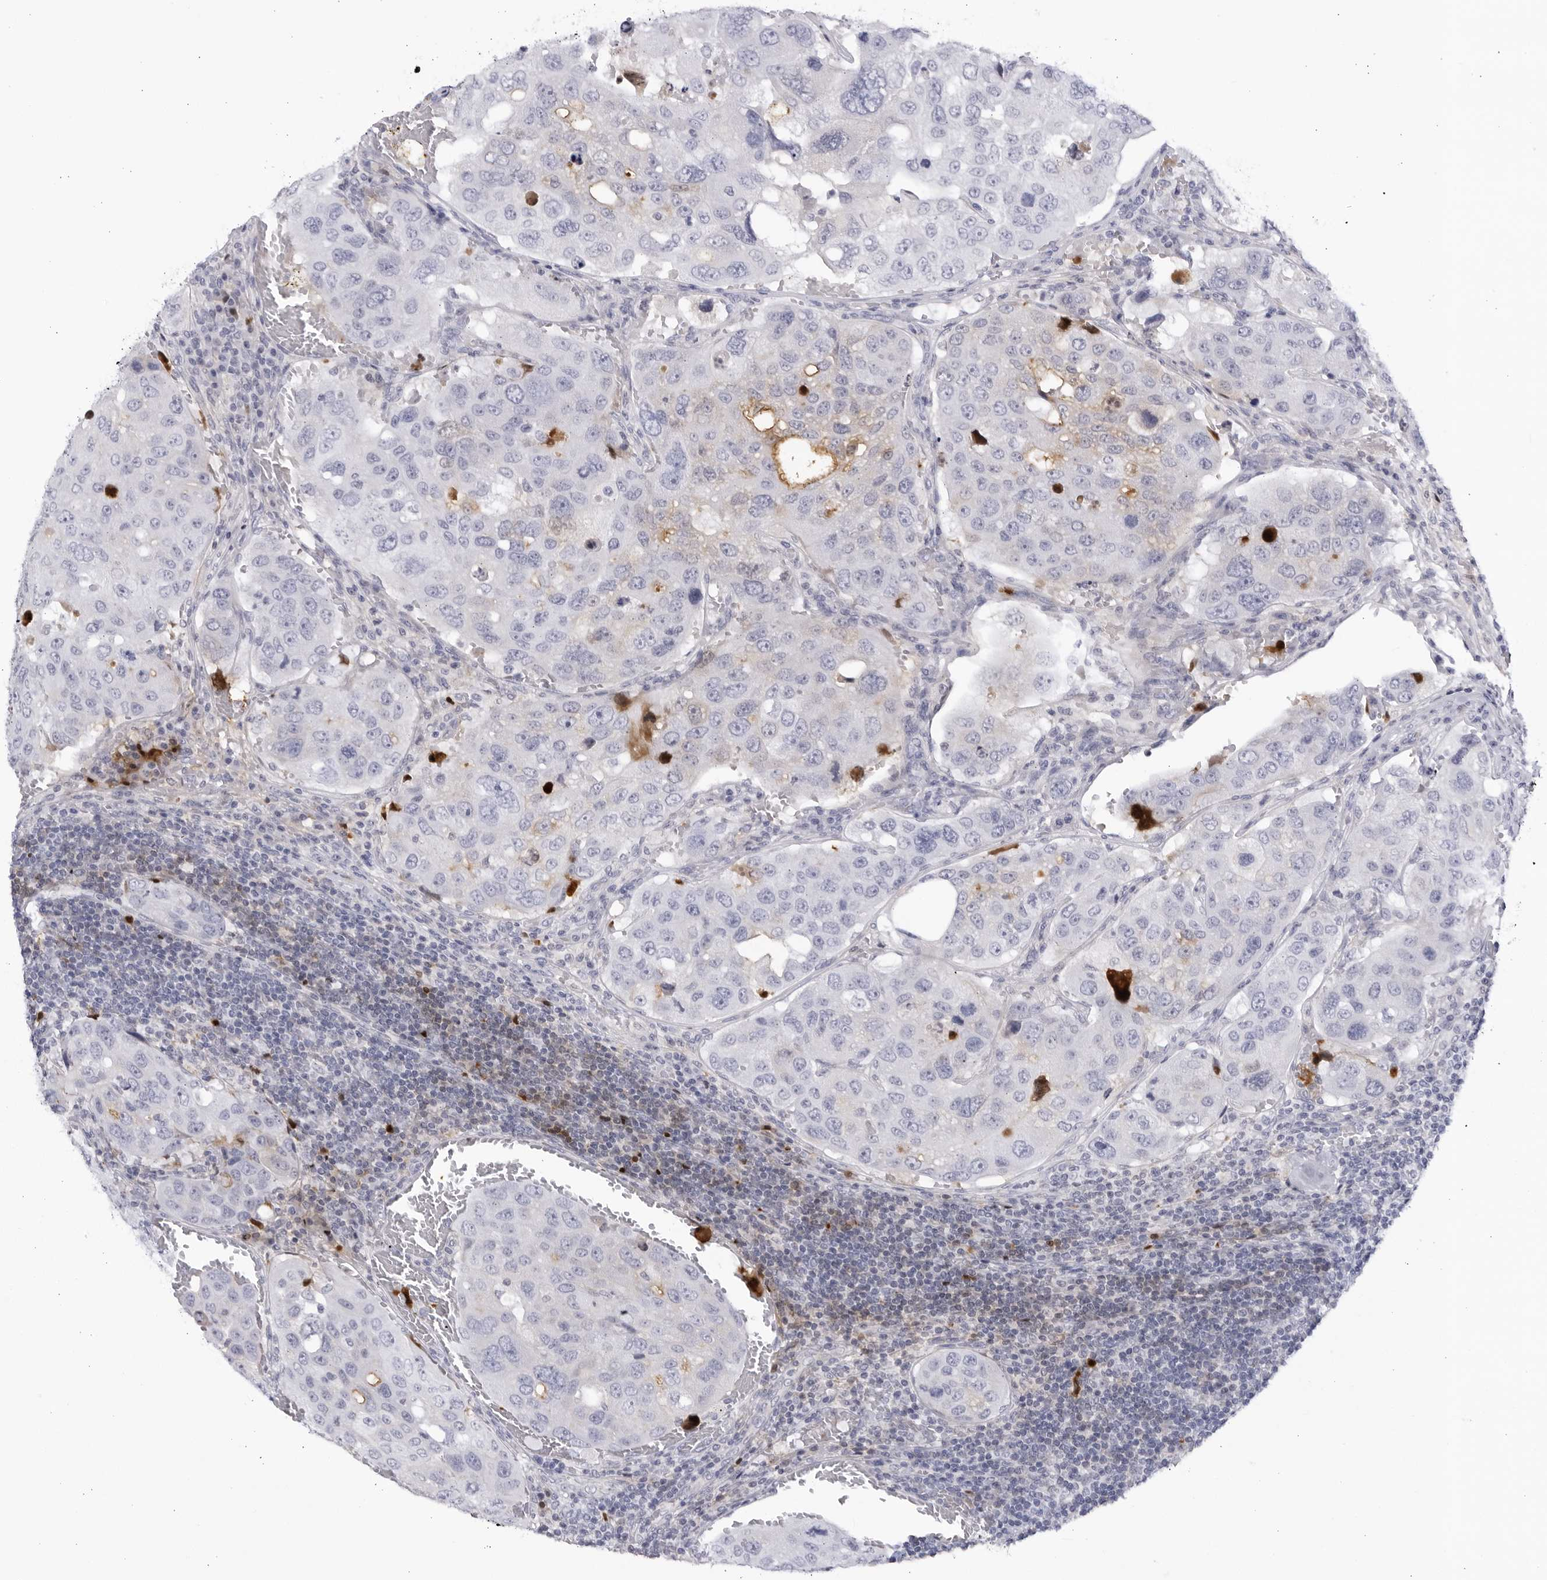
{"staining": {"intensity": "negative", "quantity": "none", "location": "none"}, "tissue": "urothelial cancer", "cell_type": "Tumor cells", "image_type": "cancer", "snomed": [{"axis": "morphology", "description": "Urothelial carcinoma, High grade"}, {"axis": "topography", "description": "Lymph node"}, {"axis": "topography", "description": "Urinary bladder"}], "caption": "A photomicrograph of urothelial carcinoma (high-grade) stained for a protein exhibits no brown staining in tumor cells.", "gene": "CNBD1", "patient": {"sex": "male", "age": 51}}